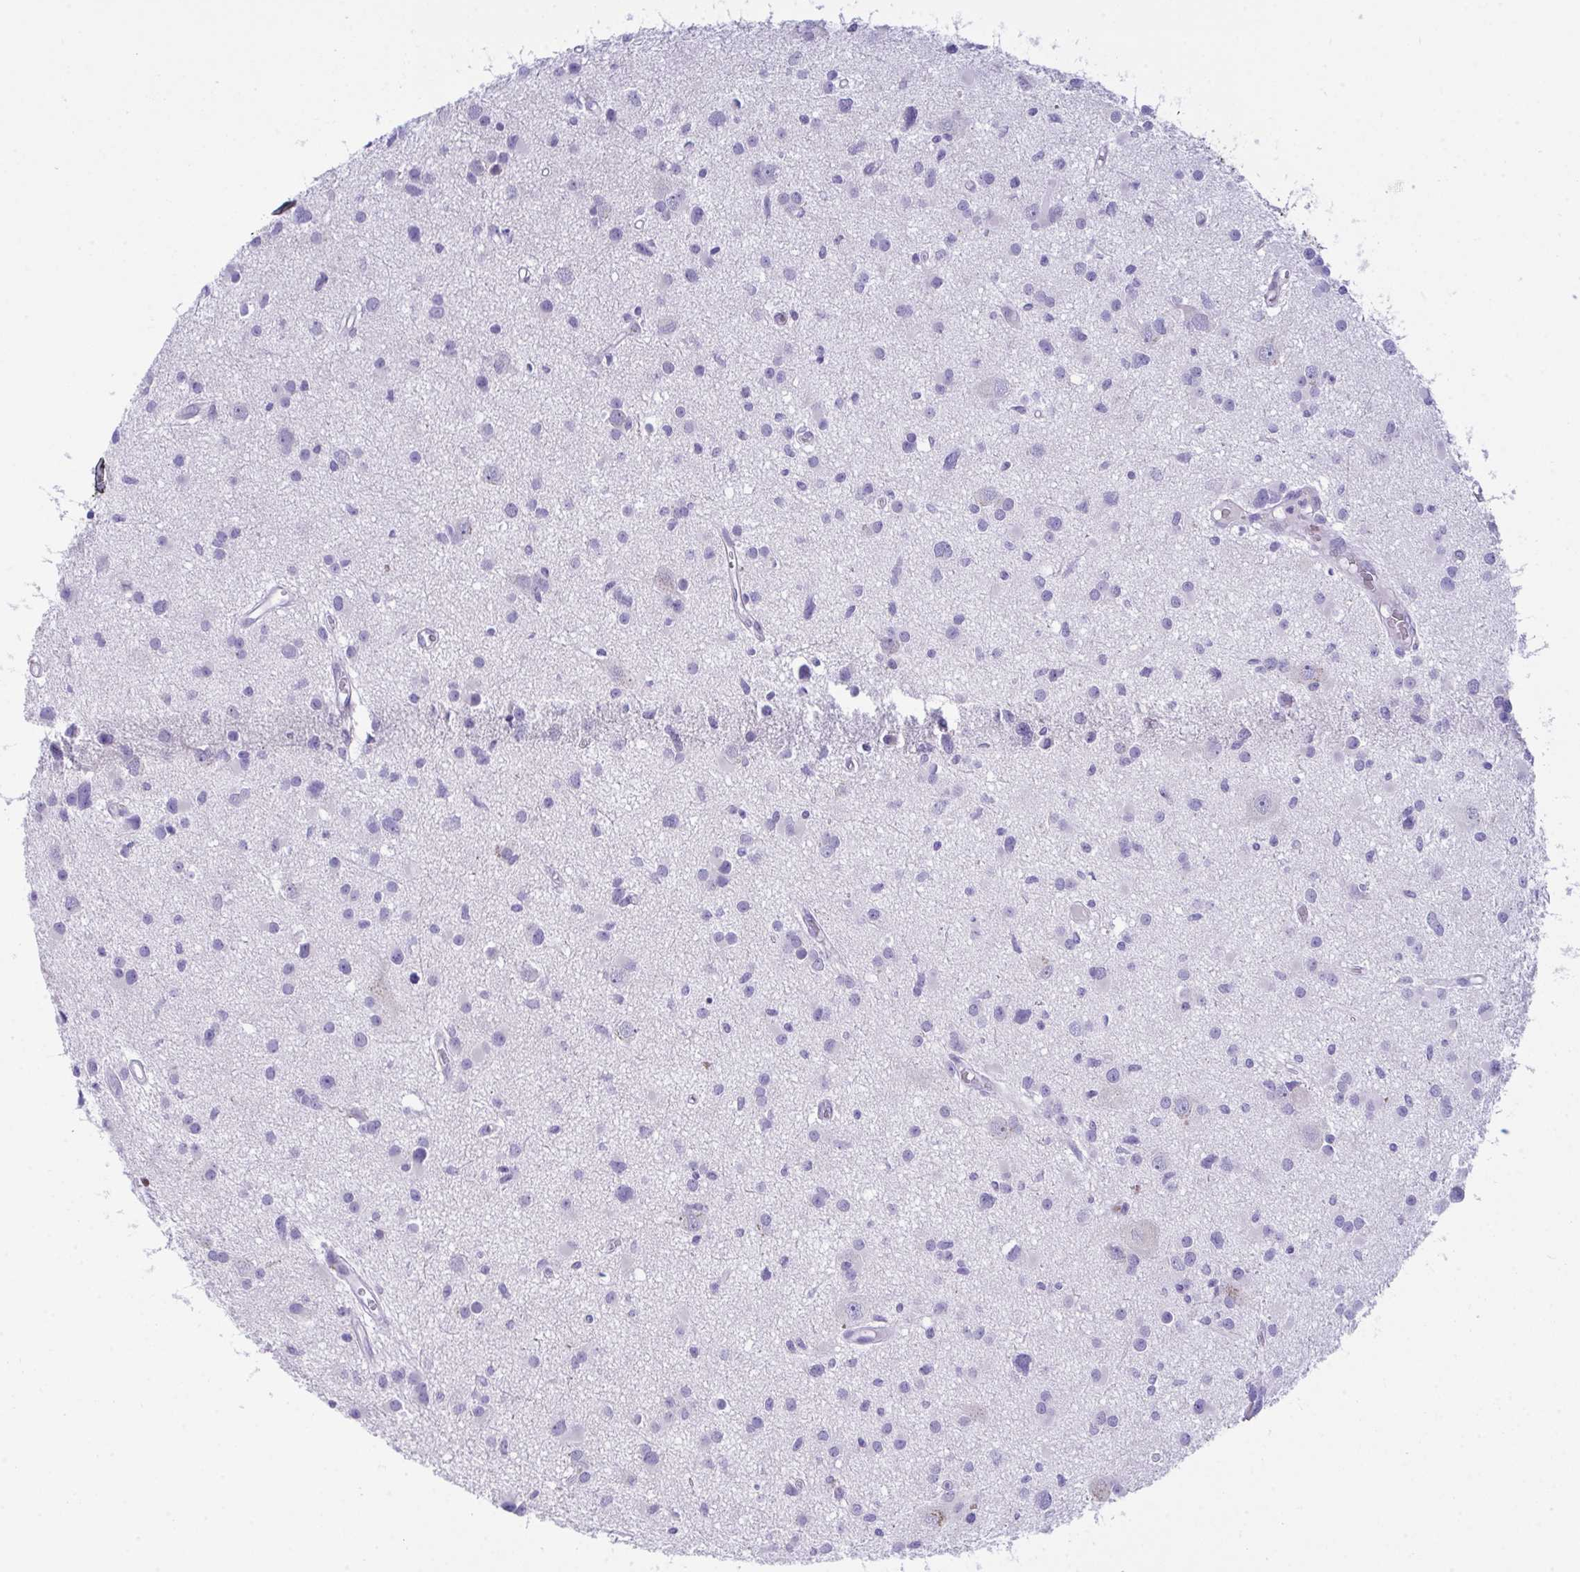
{"staining": {"intensity": "negative", "quantity": "none", "location": "none"}, "tissue": "glioma", "cell_type": "Tumor cells", "image_type": "cancer", "snomed": [{"axis": "morphology", "description": "Glioma, malignant, High grade"}, {"axis": "topography", "description": "Brain"}], "caption": "A high-resolution image shows IHC staining of glioma, which demonstrates no significant staining in tumor cells.", "gene": "GLB1L2", "patient": {"sex": "male", "age": 54}}